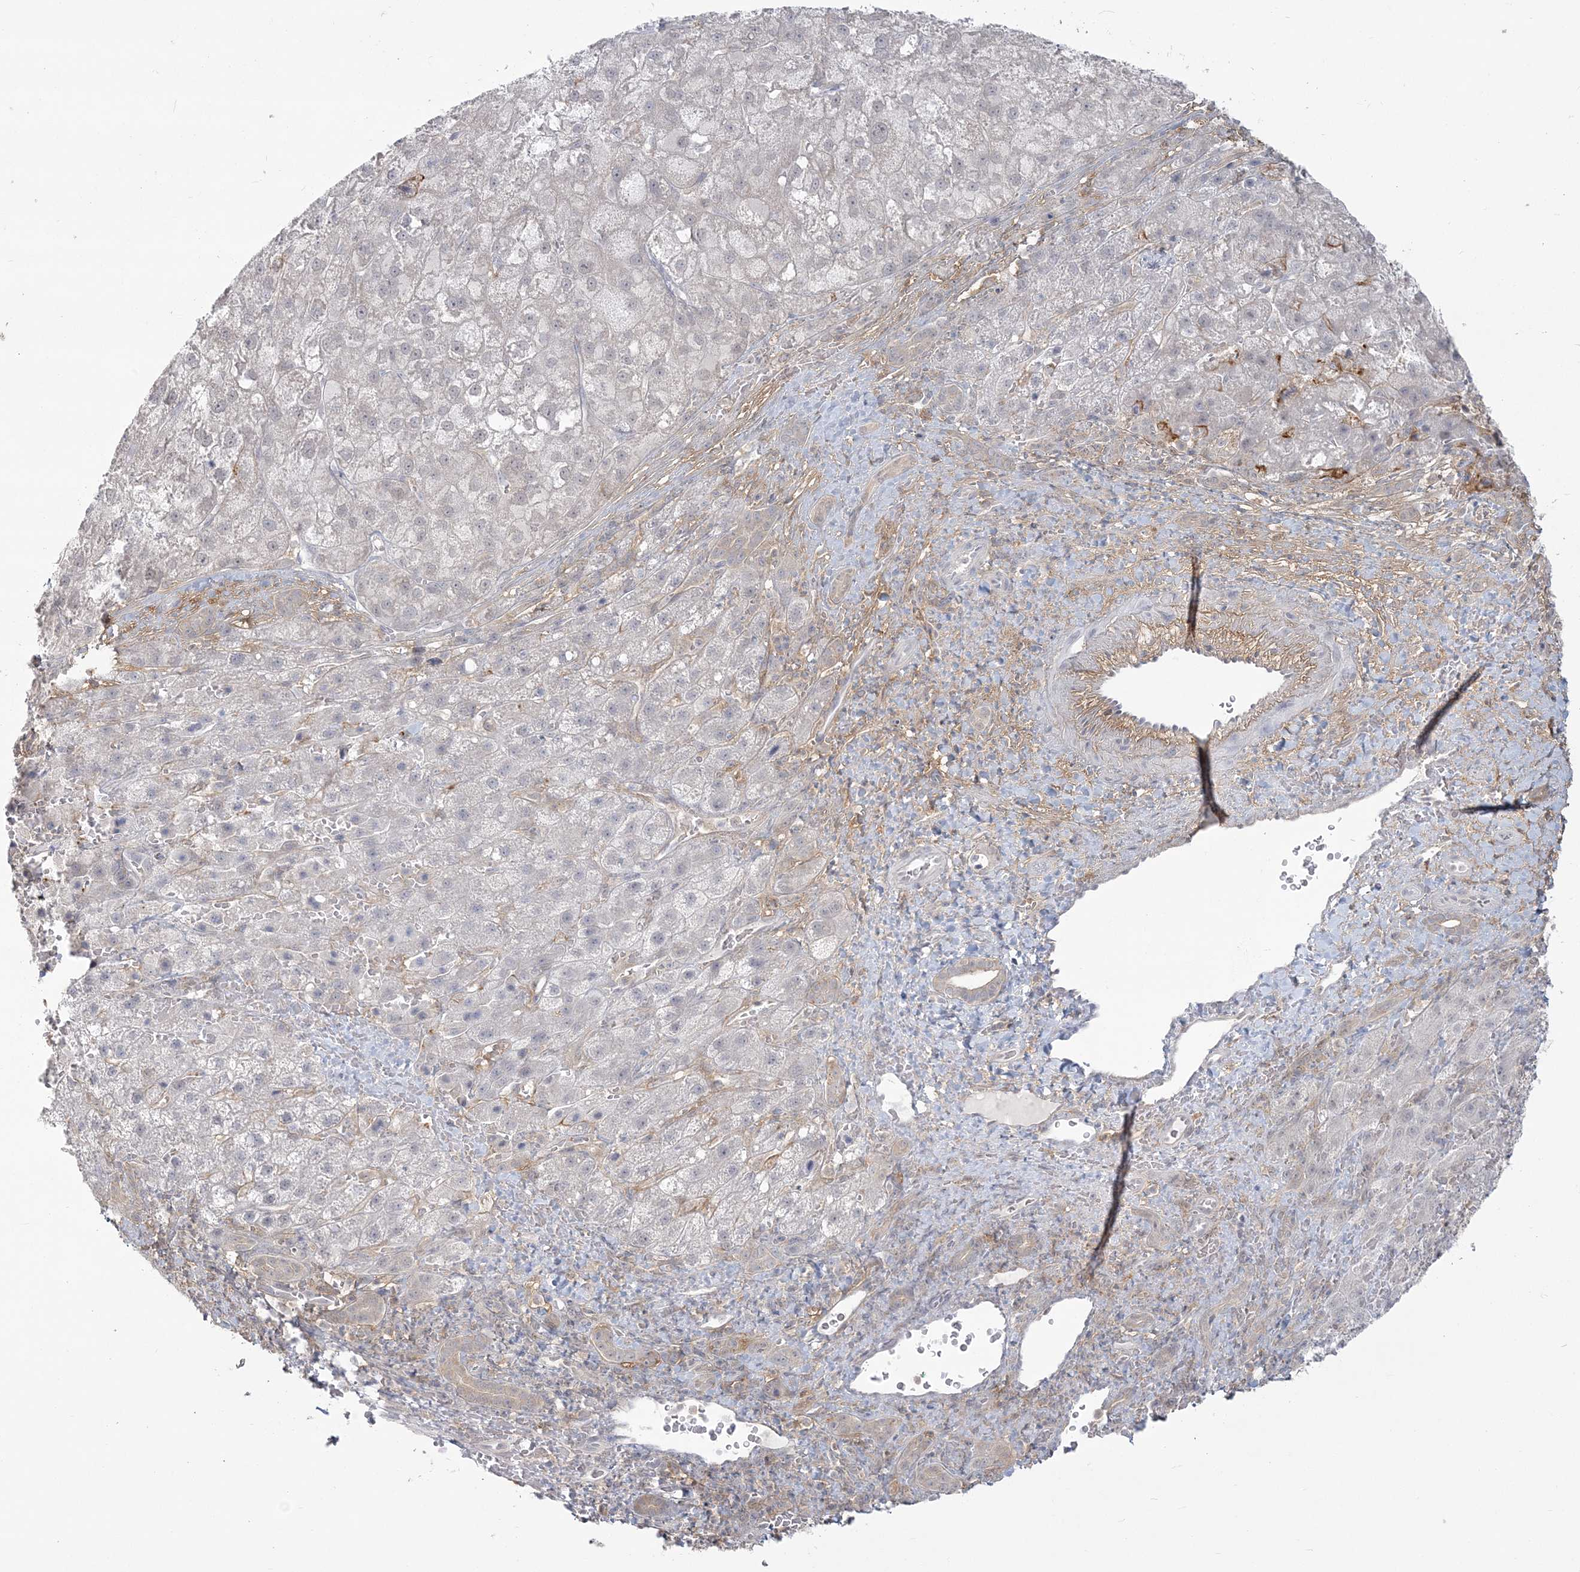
{"staining": {"intensity": "negative", "quantity": "none", "location": "none"}, "tissue": "liver cancer", "cell_type": "Tumor cells", "image_type": "cancer", "snomed": [{"axis": "morphology", "description": "Carcinoma, Hepatocellular, NOS"}, {"axis": "topography", "description": "Liver"}], "caption": "Immunohistochemistry (IHC) of liver cancer exhibits no expression in tumor cells. Brightfield microscopy of IHC stained with DAB (brown) and hematoxylin (blue), captured at high magnification.", "gene": "ANKS1A", "patient": {"sex": "male", "age": 57}}